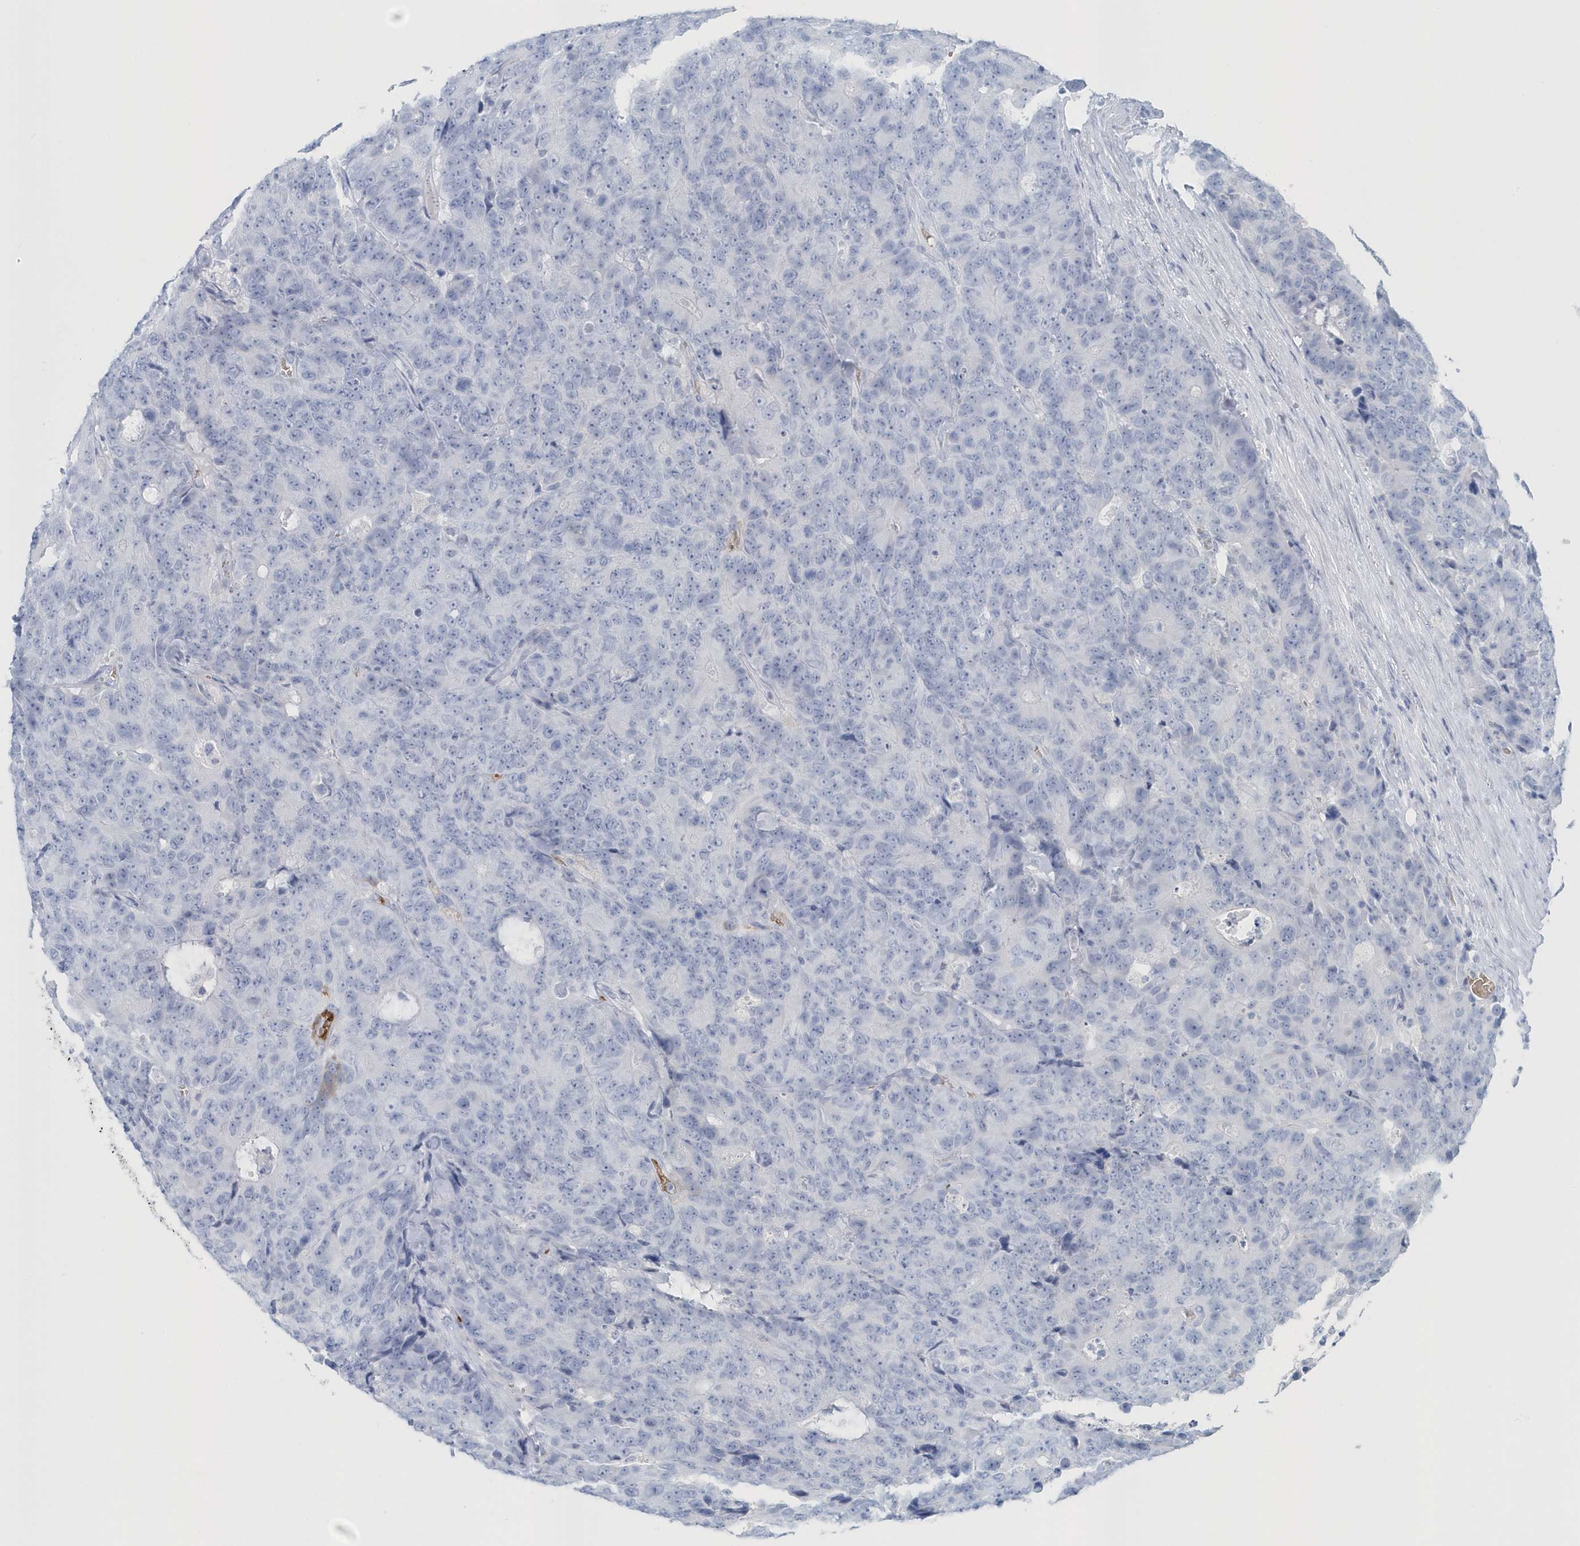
{"staining": {"intensity": "negative", "quantity": "none", "location": "none"}, "tissue": "colorectal cancer", "cell_type": "Tumor cells", "image_type": "cancer", "snomed": [{"axis": "morphology", "description": "Adenocarcinoma, NOS"}, {"axis": "topography", "description": "Colon"}], "caption": "This is a micrograph of immunohistochemistry (IHC) staining of adenocarcinoma (colorectal), which shows no positivity in tumor cells.", "gene": "HBA2", "patient": {"sex": "female", "age": 86}}